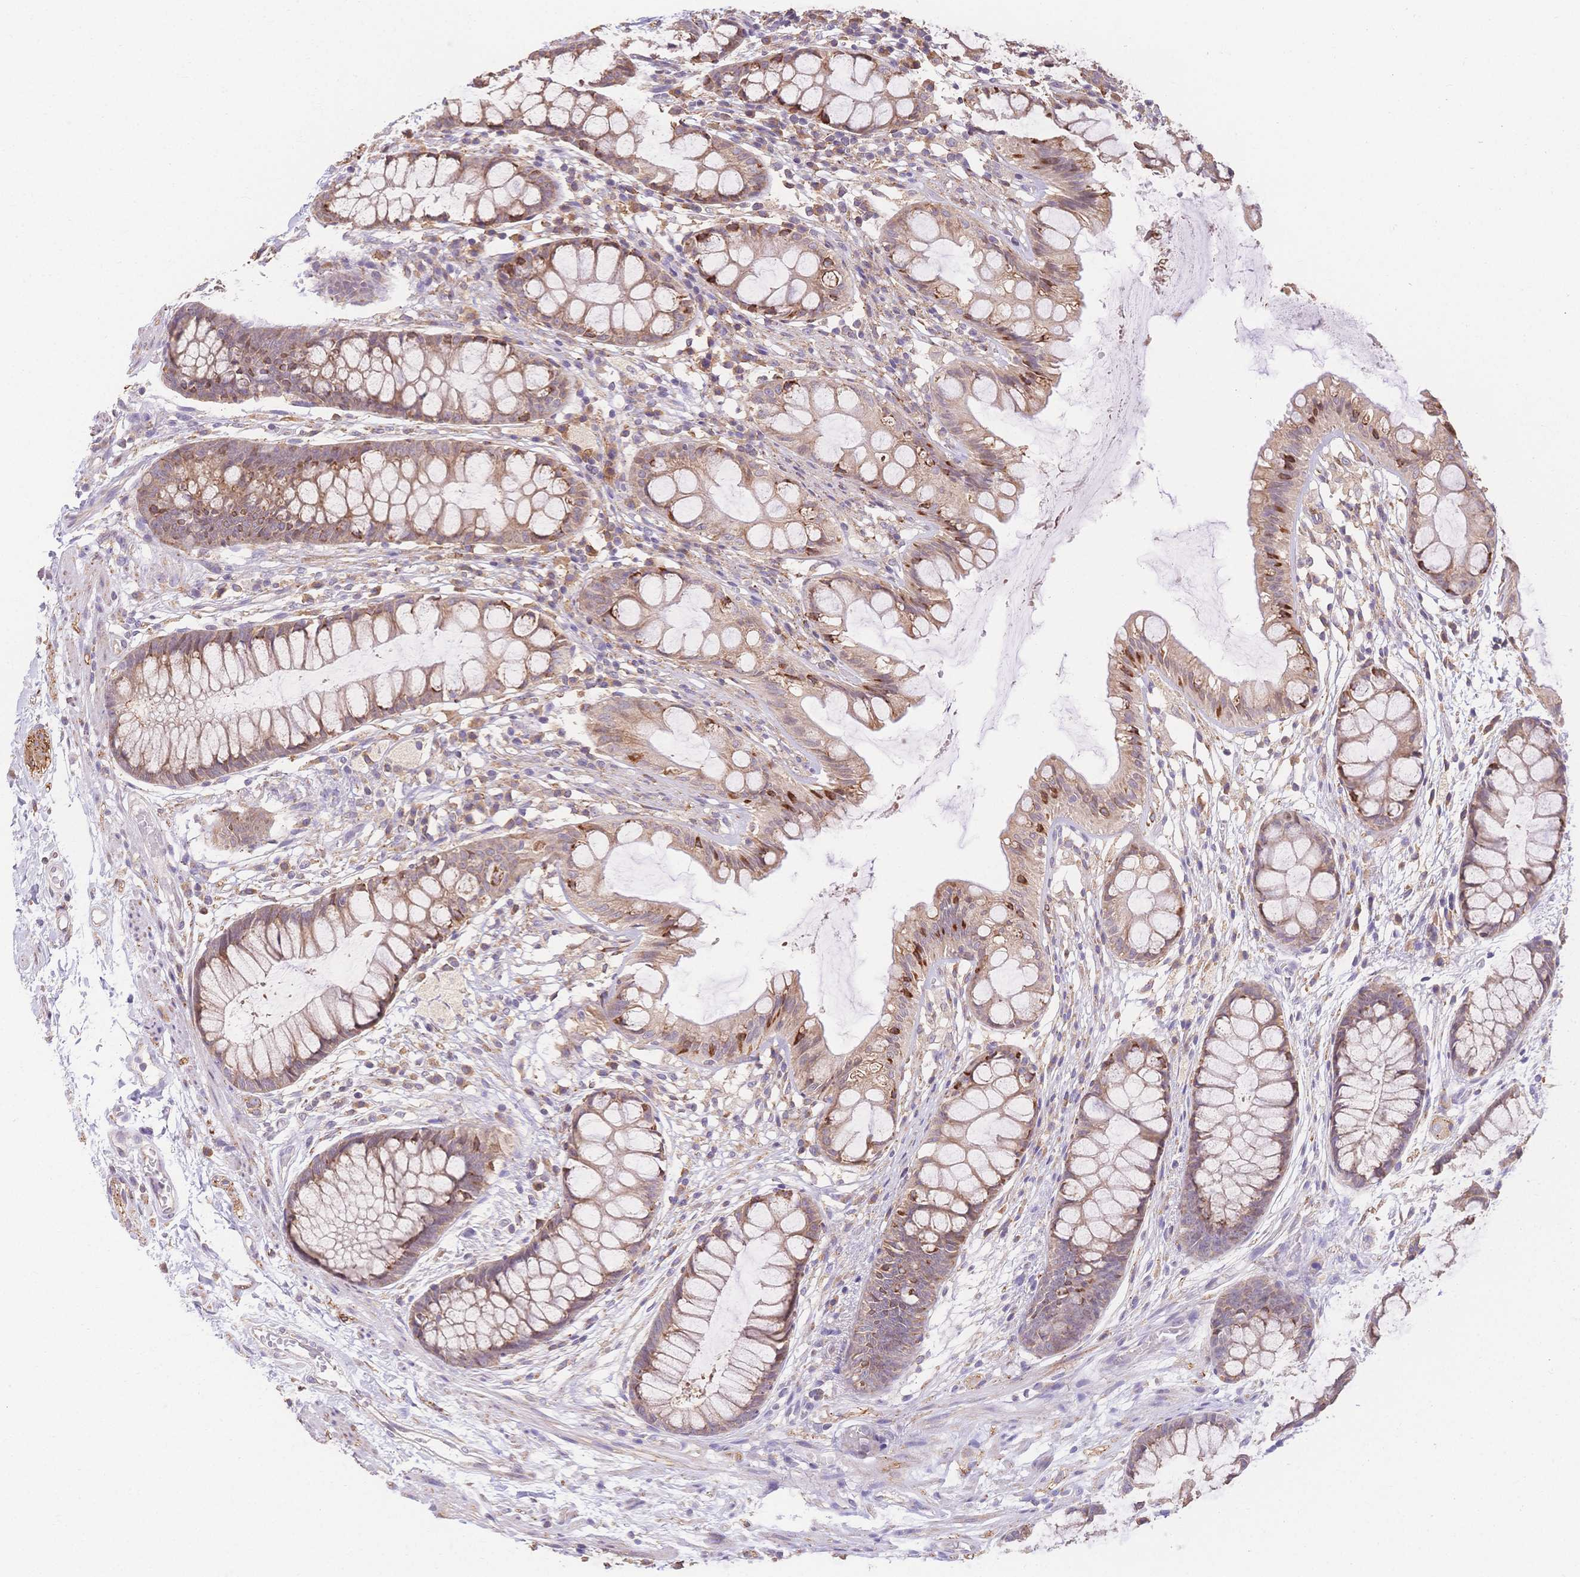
{"staining": {"intensity": "moderate", "quantity": "25%-75%", "location": "cytoplasmic/membranous"}, "tissue": "rectum", "cell_type": "Glandular cells", "image_type": "normal", "snomed": [{"axis": "morphology", "description": "Normal tissue, NOS"}, {"axis": "topography", "description": "Rectum"}], "caption": "Brown immunohistochemical staining in benign rectum exhibits moderate cytoplasmic/membranous expression in approximately 25%-75% of glandular cells.", "gene": "HS3ST5", "patient": {"sex": "female", "age": 62}}